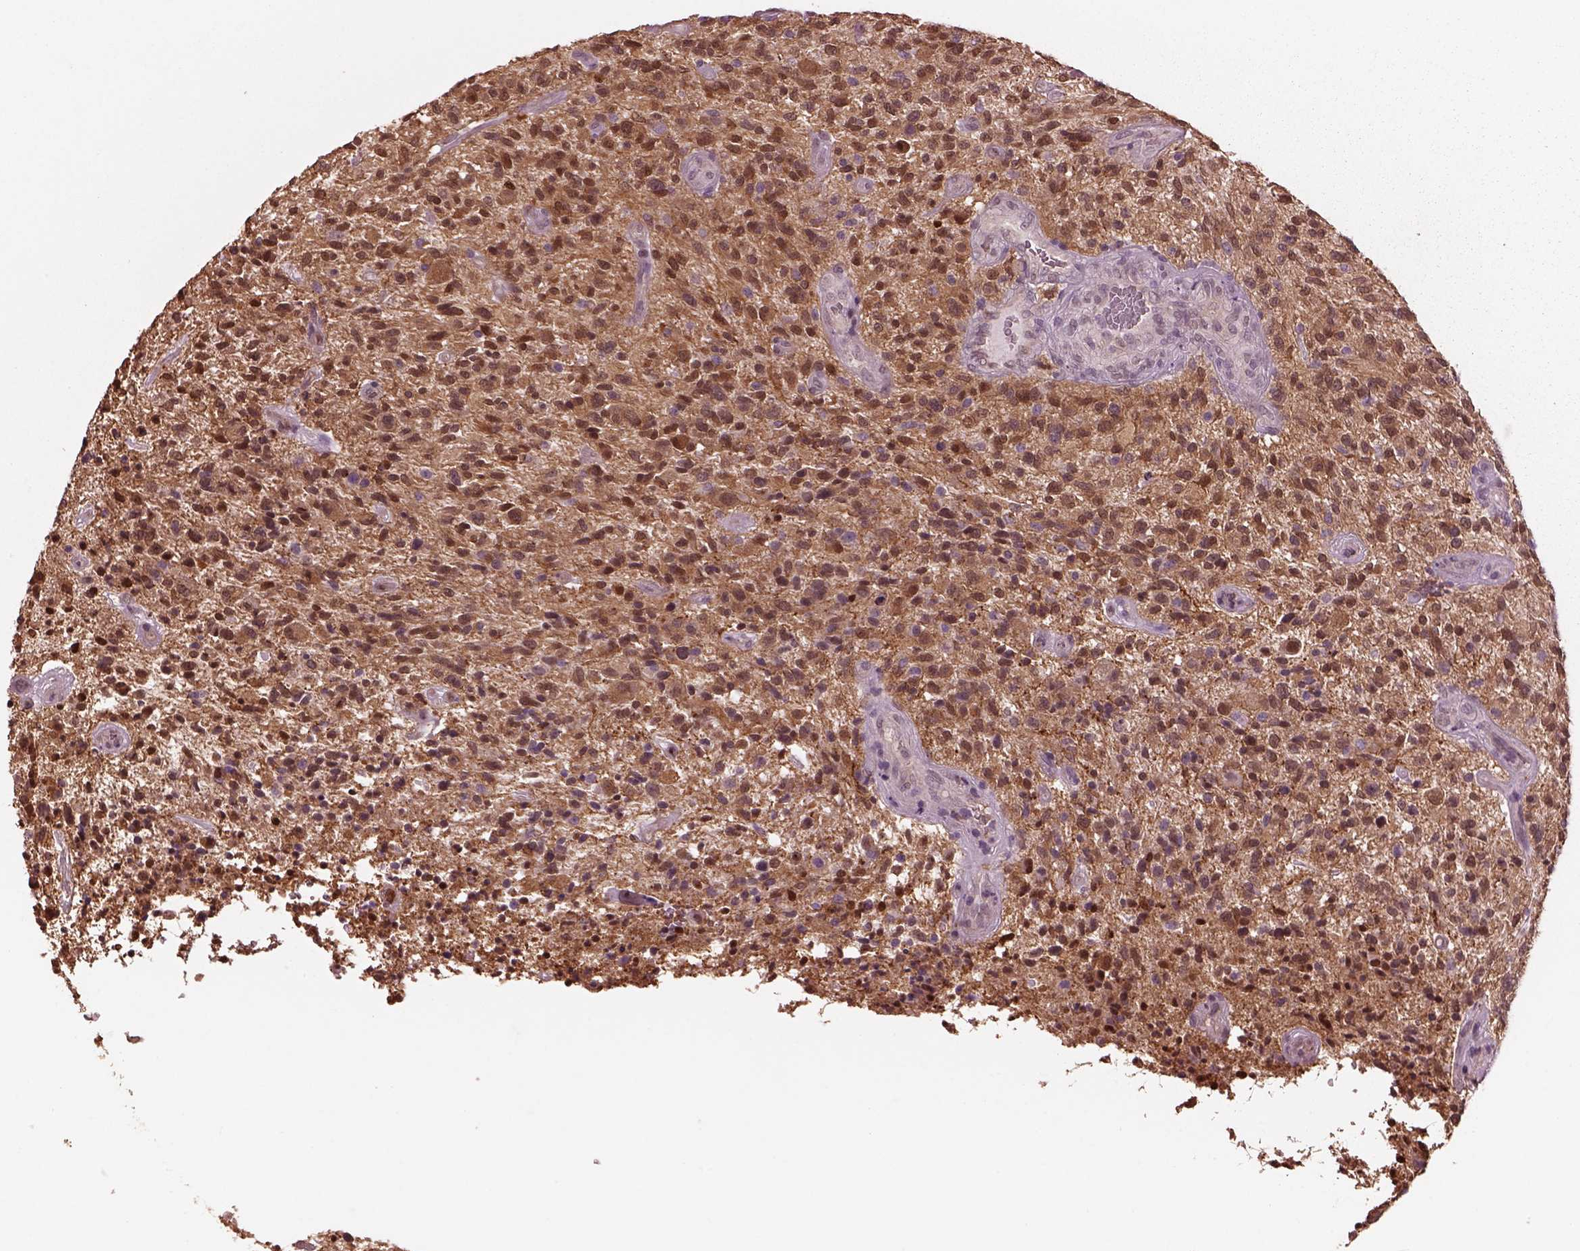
{"staining": {"intensity": "moderate", "quantity": "25%-75%", "location": "cytoplasmic/membranous,nuclear"}, "tissue": "glioma", "cell_type": "Tumor cells", "image_type": "cancer", "snomed": [{"axis": "morphology", "description": "Glioma, malignant, High grade"}, {"axis": "topography", "description": "Brain"}], "caption": "High-grade glioma (malignant) stained with a brown dye displays moderate cytoplasmic/membranous and nuclear positive positivity in about 25%-75% of tumor cells.", "gene": "SRI", "patient": {"sex": "male", "age": 47}}